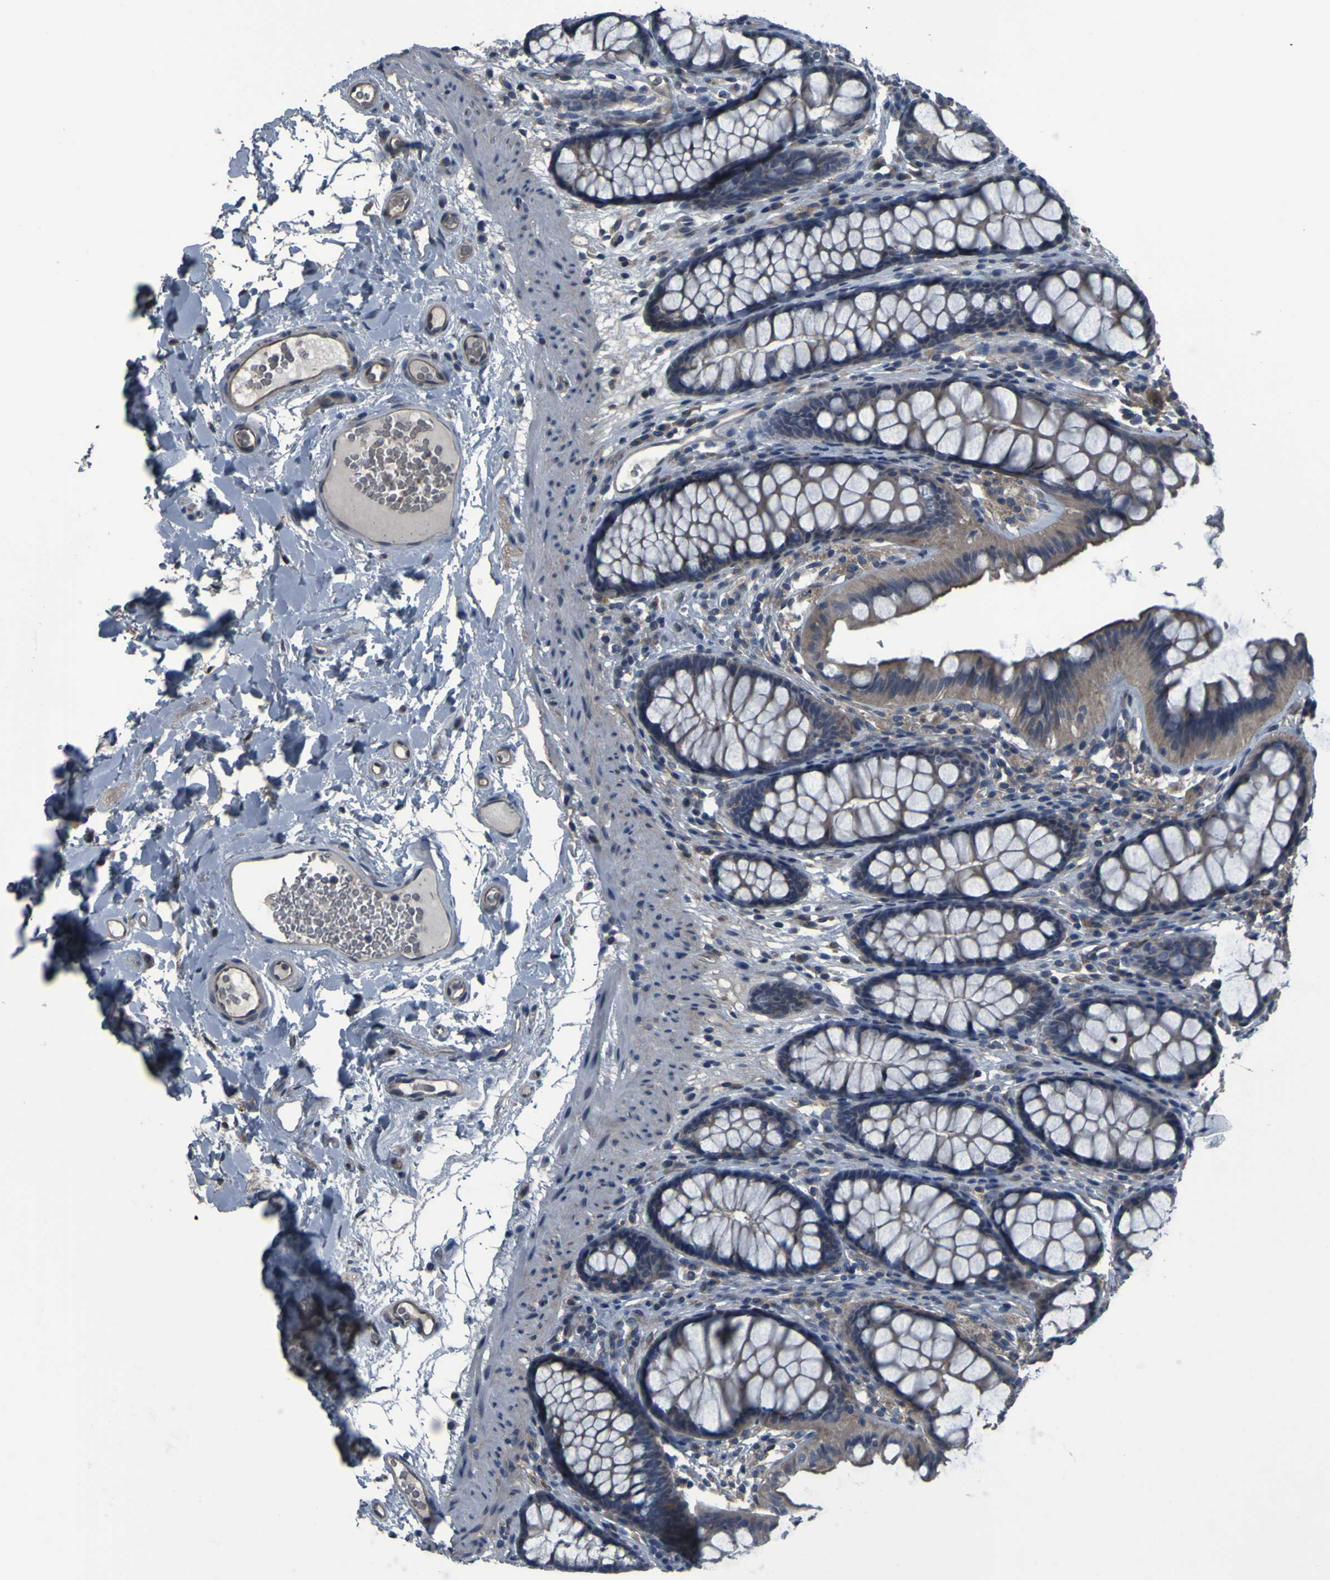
{"staining": {"intensity": "weak", "quantity": ">75%", "location": "cytoplasmic/membranous"}, "tissue": "colon", "cell_type": "Endothelial cells", "image_type": "normal", "snomed": [{"axis": "morphology", "description": "Normal tissue, NOS"}, {"axis": "topography", "description": "Colon"}], "caption": "Approximately >75% of endothelial cells in unremarkable colon exhibit weak cytoplasmic/membranous protein staining as visualized by brown immunohistochemical staining.", "gene": "GRAMD1A", "patient": {"sex": "female", "age": 55}}